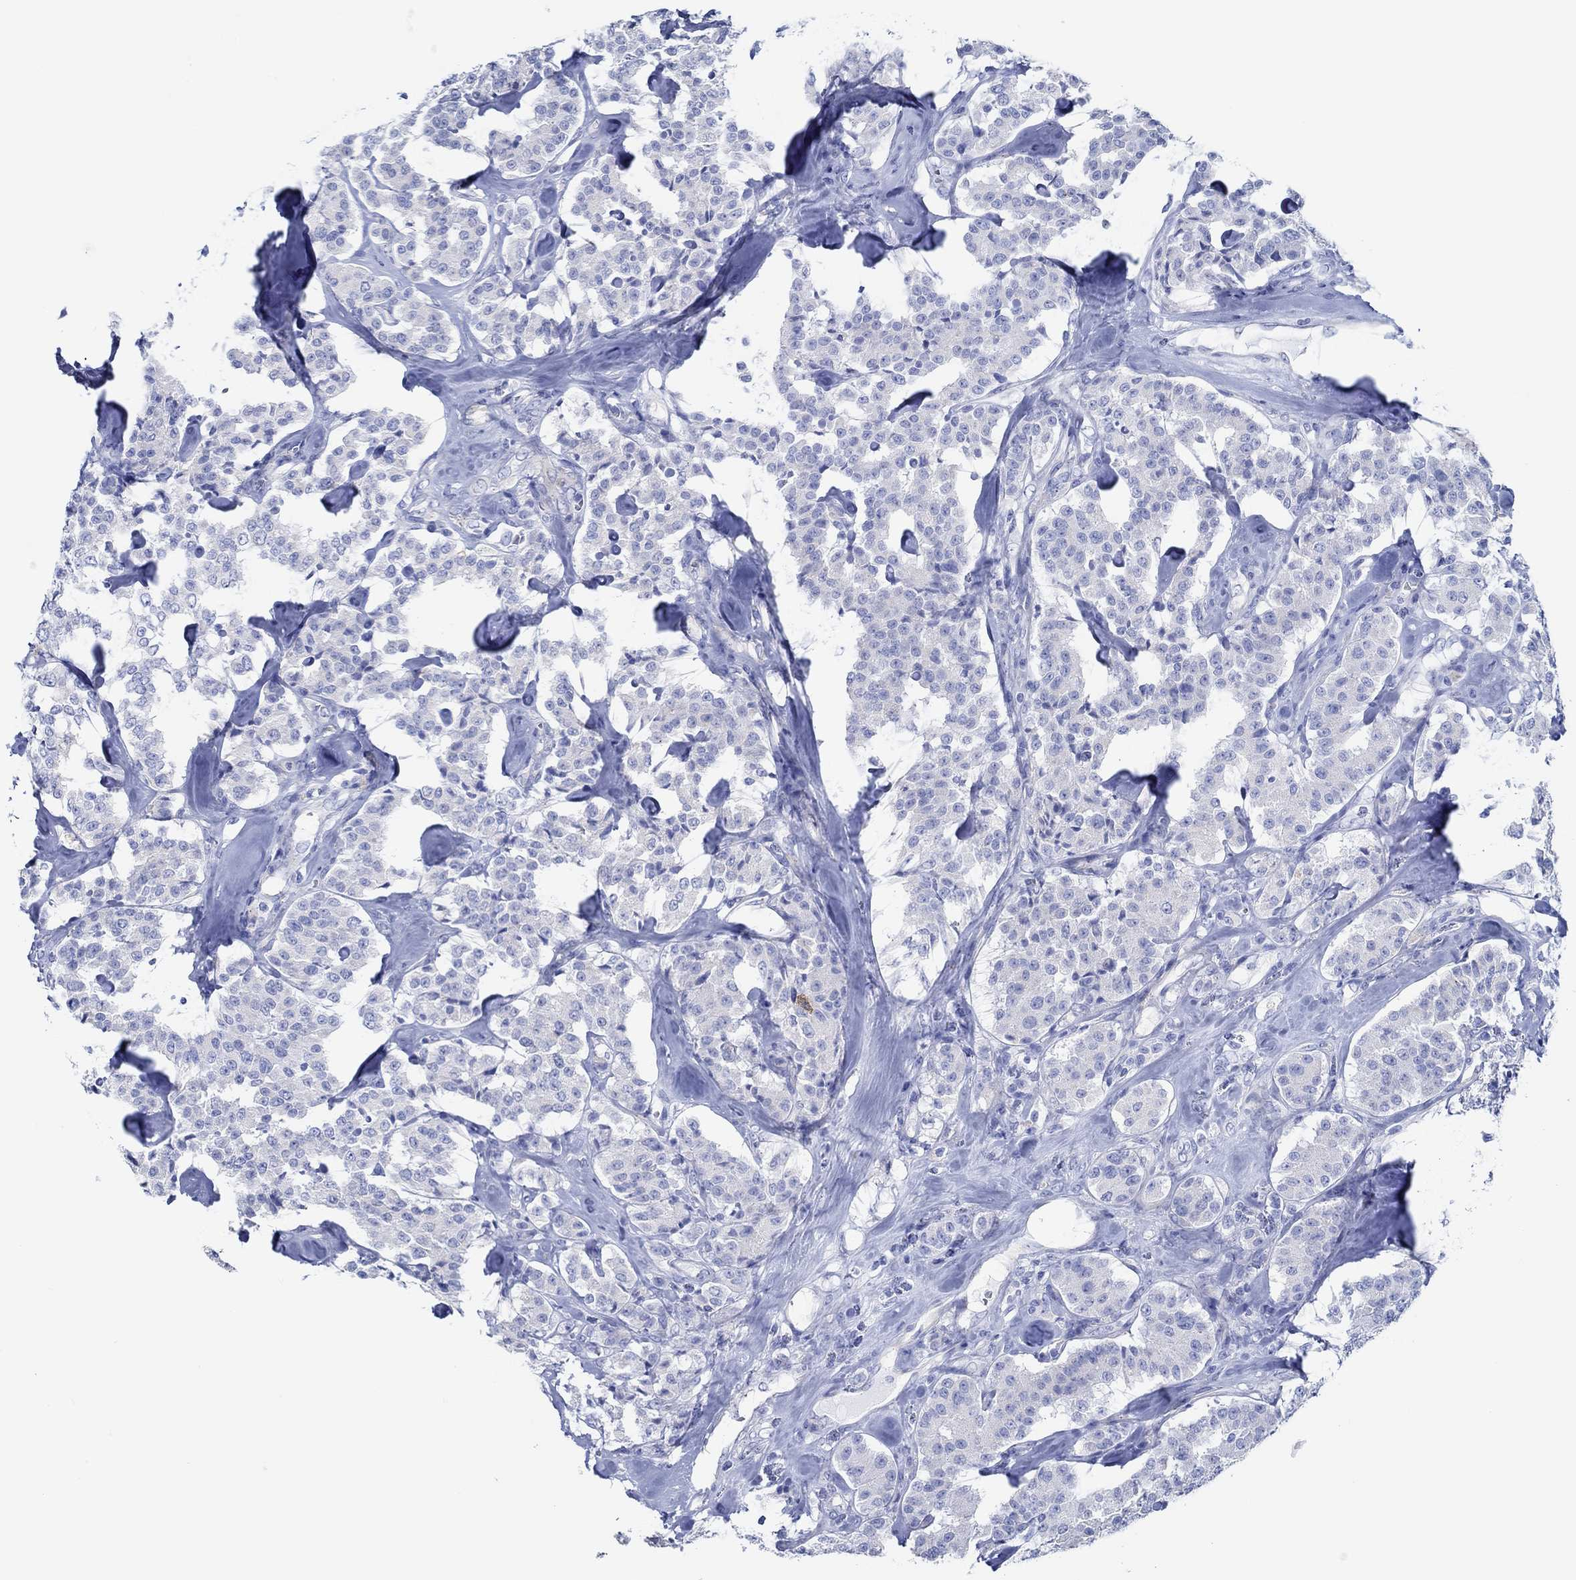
{"staining": {"intensity": "negative", "quantity": "none", "location": "none"}, "tissue": "carcinoid", "cell_type": "Tumor cells", "image_type": "cancer", "snomed": [{"axis": "morphology", "description": "Carcinoid, malignant, NOS"}, {"axis": "topography", "description": "Pancreas"}], "caption": "DAB (3,3'-diaminobenzidine) immunohistochemical staining of malignant carcinoid shows no significant staining in tumor cells.", "gene": "IGFBP6", "patient": {"sex": "male", "age": 41}}